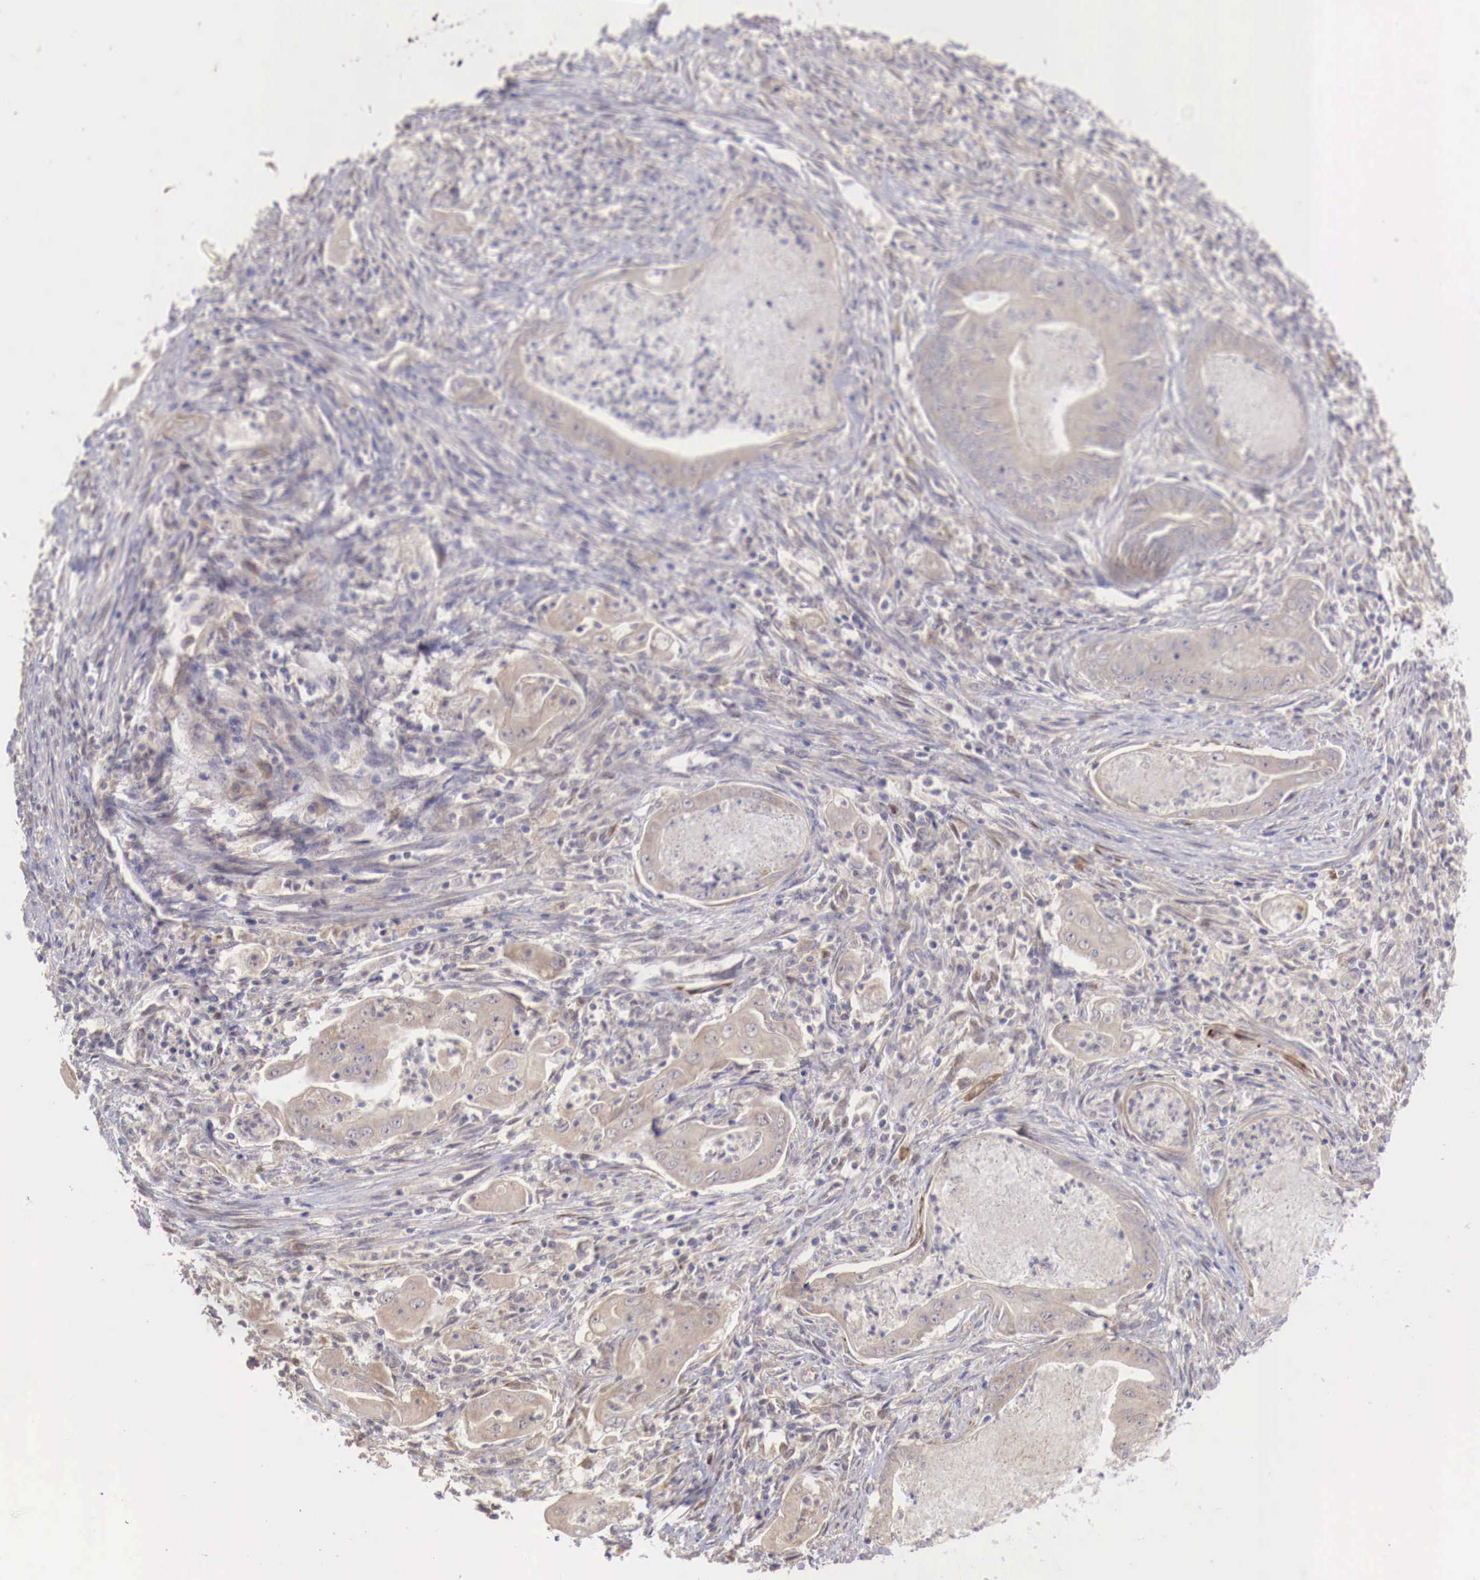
{"staining": {"intensity": "negative", "quantity": "none", "location": "none"}, "tissue": "endometrial cancer", "cell_type": "Tumor cells", "image_type": "cancer", "snomed": [{"axis": "morphology", "description": "Adenocarcinoma, NOS"}, {"axis": "topography", "description": "Endometrium"}], "caption": "Tumor cells show no significant protein expression in adenocarcinoma (endometrial).", "gene": "WT1", "patient": {"sex": "female", "age": 63}}